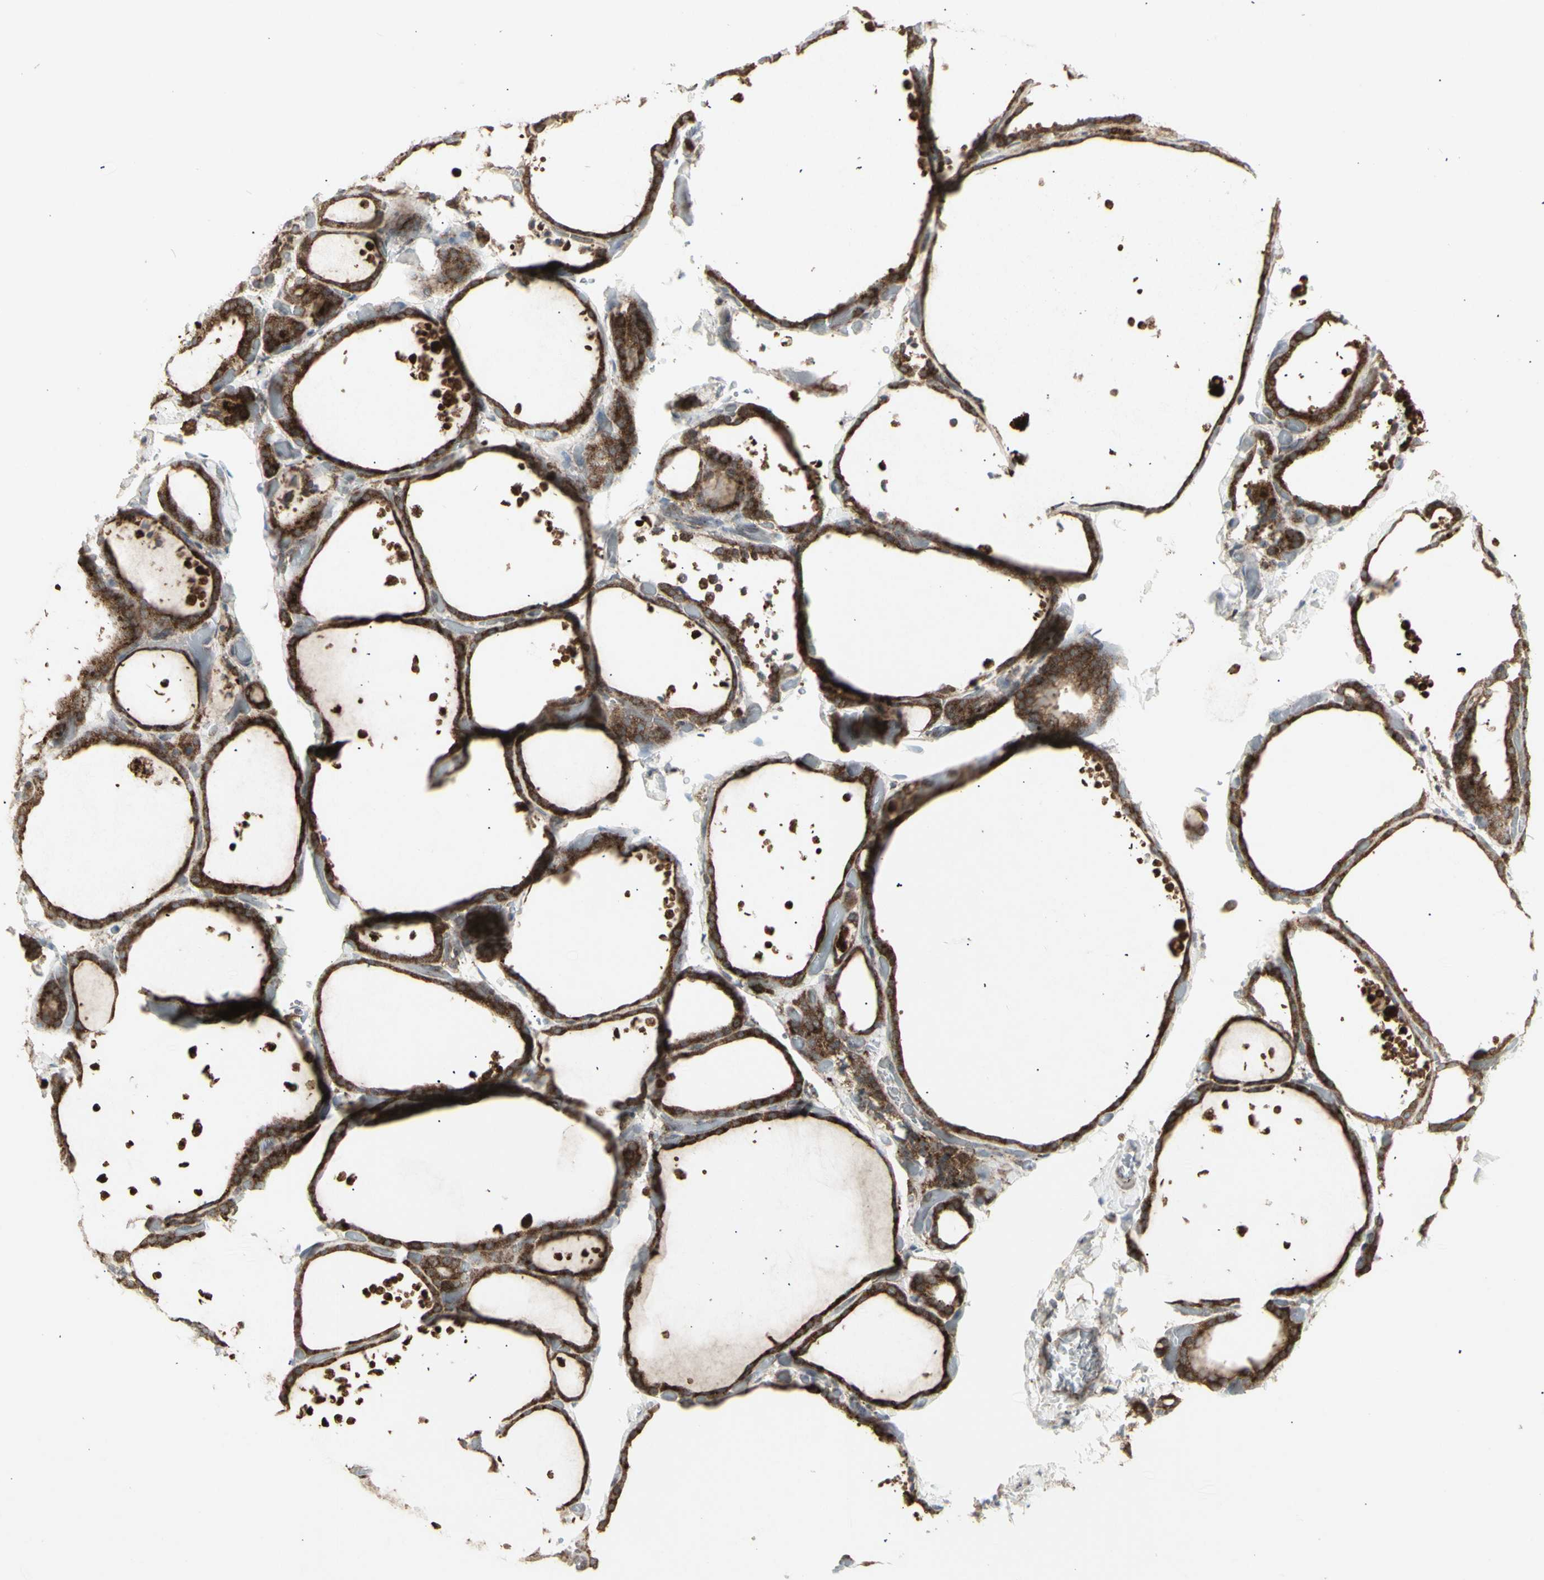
{"staining": {"intensity": "strong", "quantity": ">75%", "location": "cytoplasmic/membranous"}, "tissue": "thyroid gland", "cell_type": "Glandular cells", "image_type": "normal", "snomed": [{"axis": "morphology", "description": "Normal tissue, NOS"}, {"axis": "topography", "description": "Thyroid gland"}], "caption": "A photomicrograph of human thyroid gland stained for a protein exhibits strong cytoplasmic/membranous brown staining in glandular cells. The staining was performed using DAB (3,3'-diaminobenzidine) to visualize the protein expression in brown, while the nuclei were stained in blue with hematoxylin (Magnification: 20x).", "gene": "RNASEL", "patient": {"sex": "female", "age": 44}}